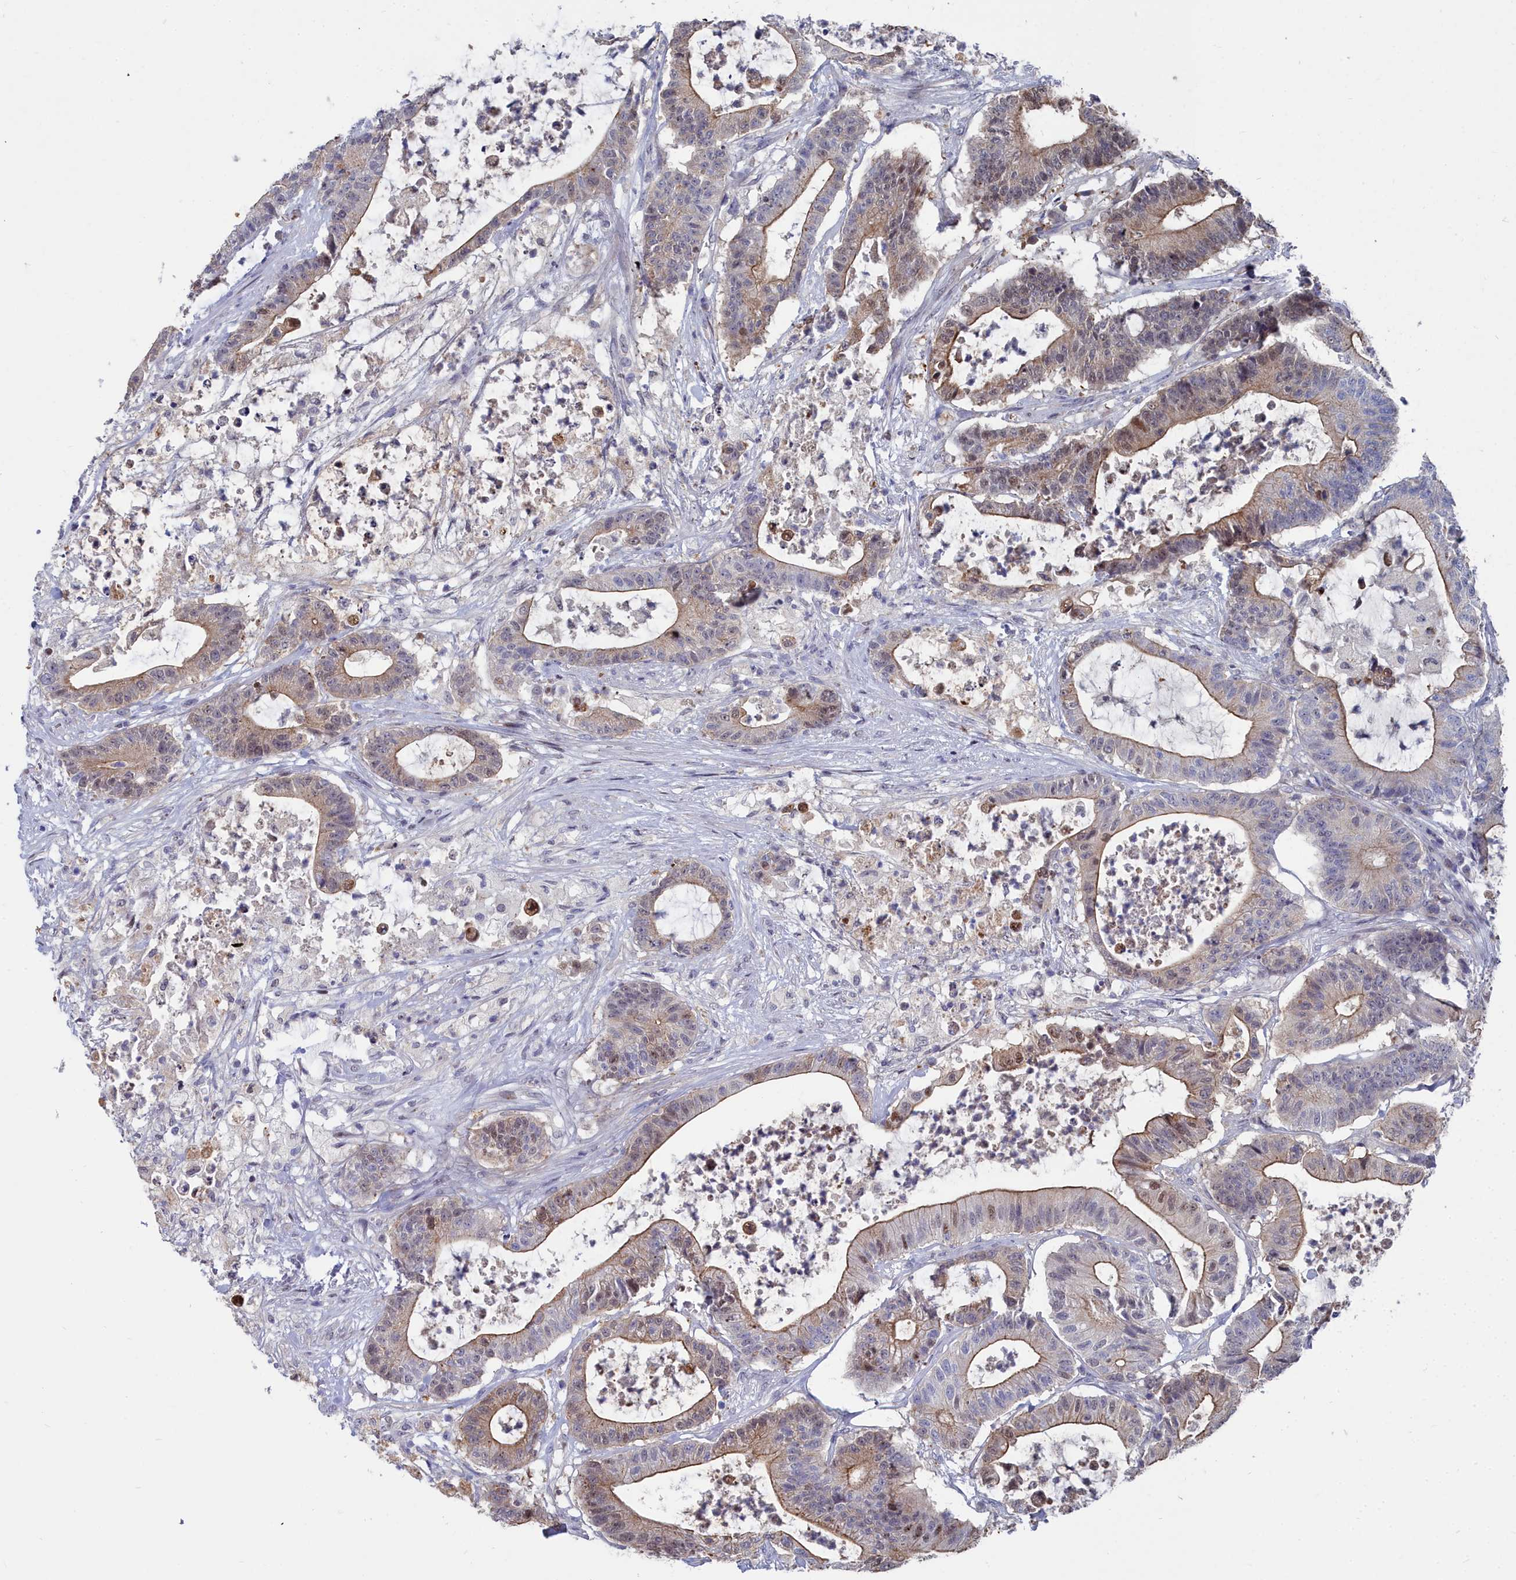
{"staining": {"intensity": "weak", "quantity": "25%-75%", "location": "cytoplasmic/membranous,nuclear"}, "tissue": "colorectal cancer", "cell_type": "Tumor cells", "image_type": "cancer", "snomed": [{"axis": "morphology", "description": "Adenocarcinoma, NOS"}, {"axis": "topography", "description": "Colon"}], "caption": "Immunohistochemistry (IHC) (DAB) staining of human colorectal cancer (adenocarcinoma) displays weak cytoplasmic/membranous and nuclear protein staining in approximately 25%-75% of tumor cells. (DAB (3,3'-diaminobenzidine) IHC, brown staining for protein, blue staining for nuclei).", "gene": "RPS27A", "patient": {"sex": "female", "age": 84}}